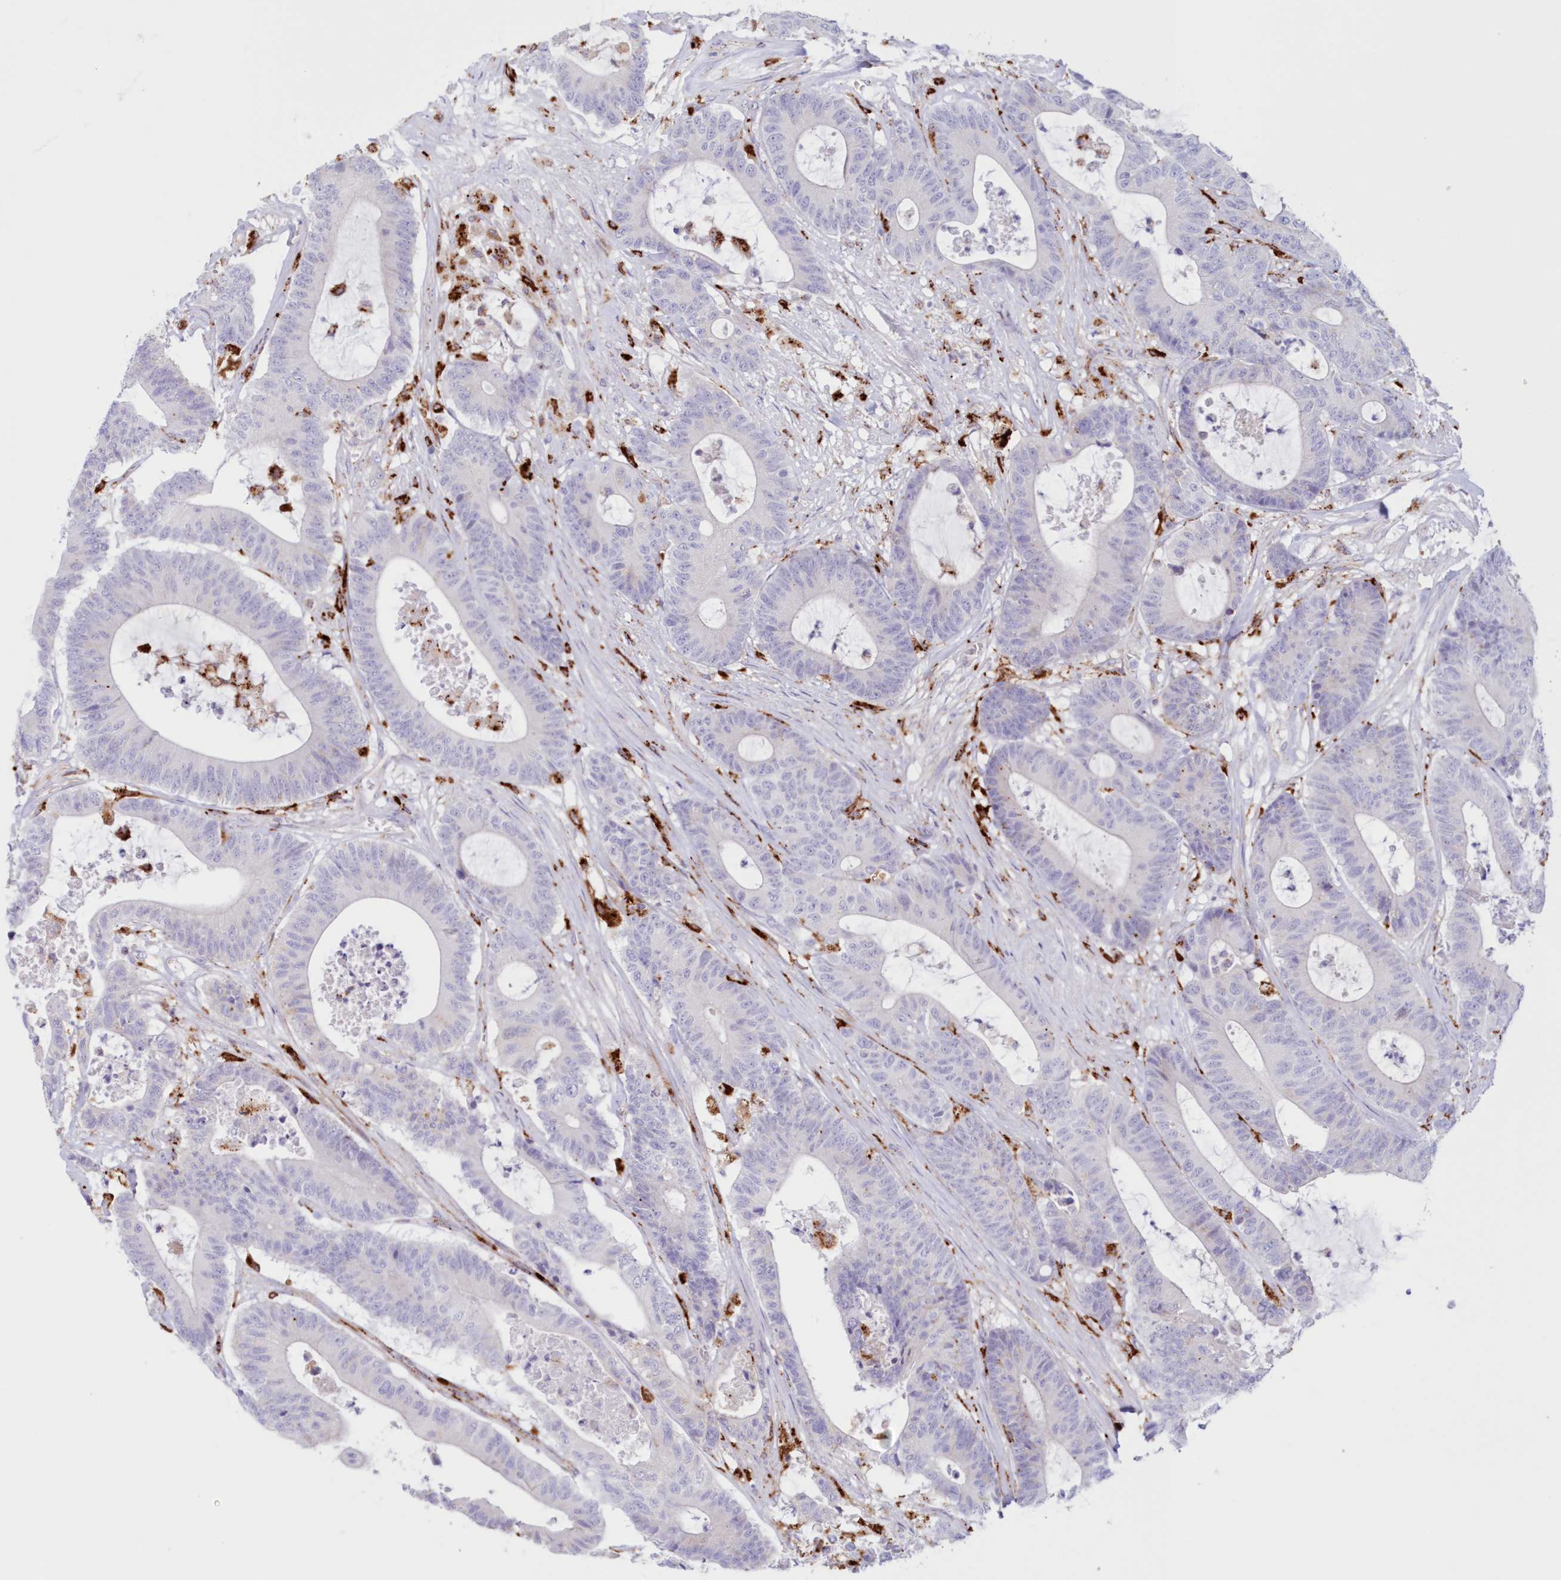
{"staining": {"intensity": "negative", "quantity": "none", "location": "none"}, "tissue": "colorectal cancer", "cell_type": "Tumor cells", "image_type": "cancer", "snomed": [{"axis": "morphology", "description": "Adenocarcinoma, NOS"}, {"axis": "topography", "description": "Colon"}], "caption": "This is a micrograph of IHC staining of colorectal cancer (adenocarcinoma), which shows no staining in tumor cells.", "gene": "TPP1", "patient": {"sex": "female", "age": 84}}